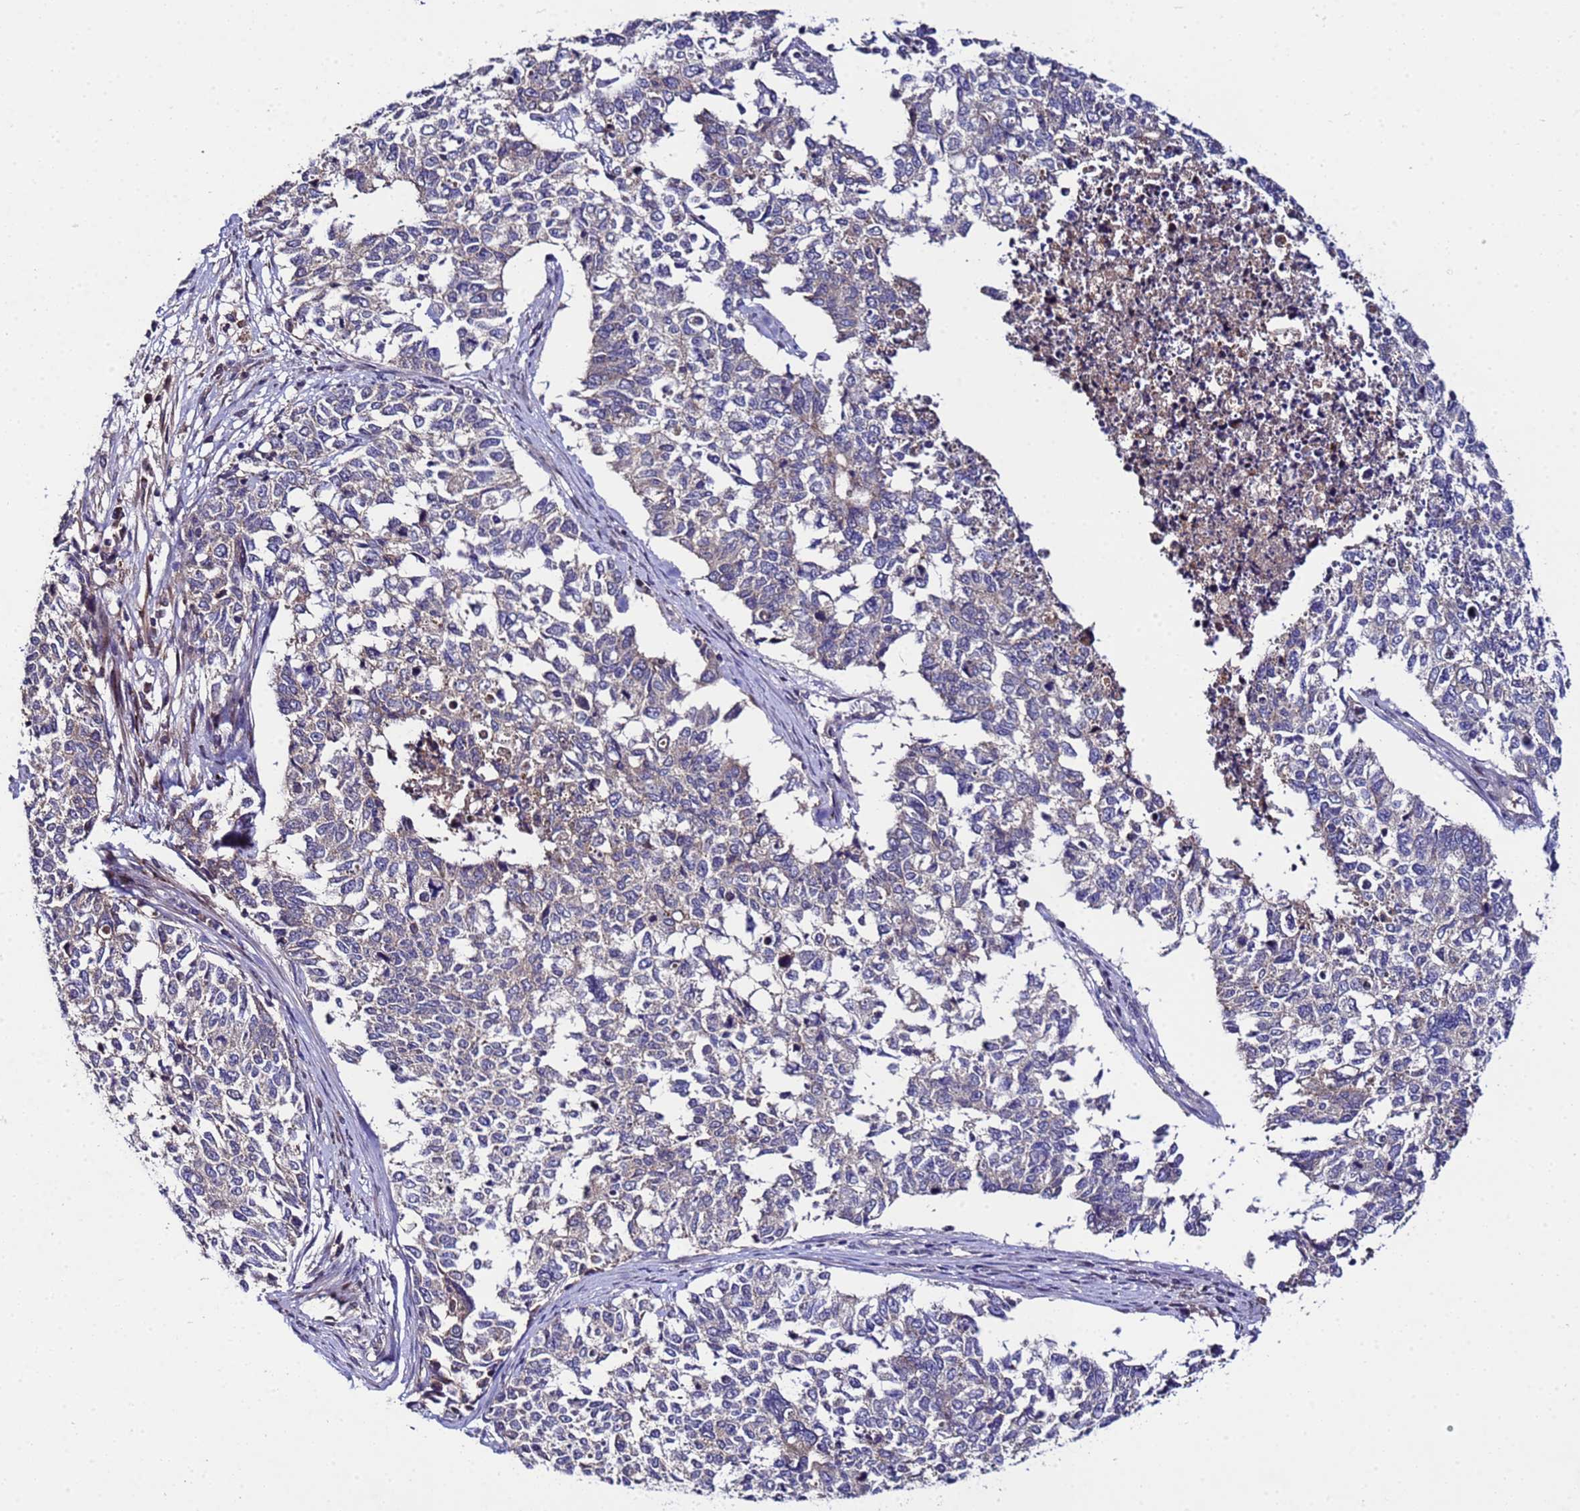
{"staining": {"intensity": "negative", "quantity": "none", "location": "none"}, "tissue": "cervical cancer", "cell_type": "Tumor cells", "image_type": "cancer", "snomed": [{"axis": "morphology", "description": "Squamous cell carcinoma, NOS"}, {"axis": "topography", "description": "Cervix"}], "caption": "This is a micrograph of immunohistochemistry staining of cervical cancer (squamous cell carcinoma), which shows no staining in tumor cells.", "gene": "PLXDC2", "patient": {"sex": "female", "age": 63}}